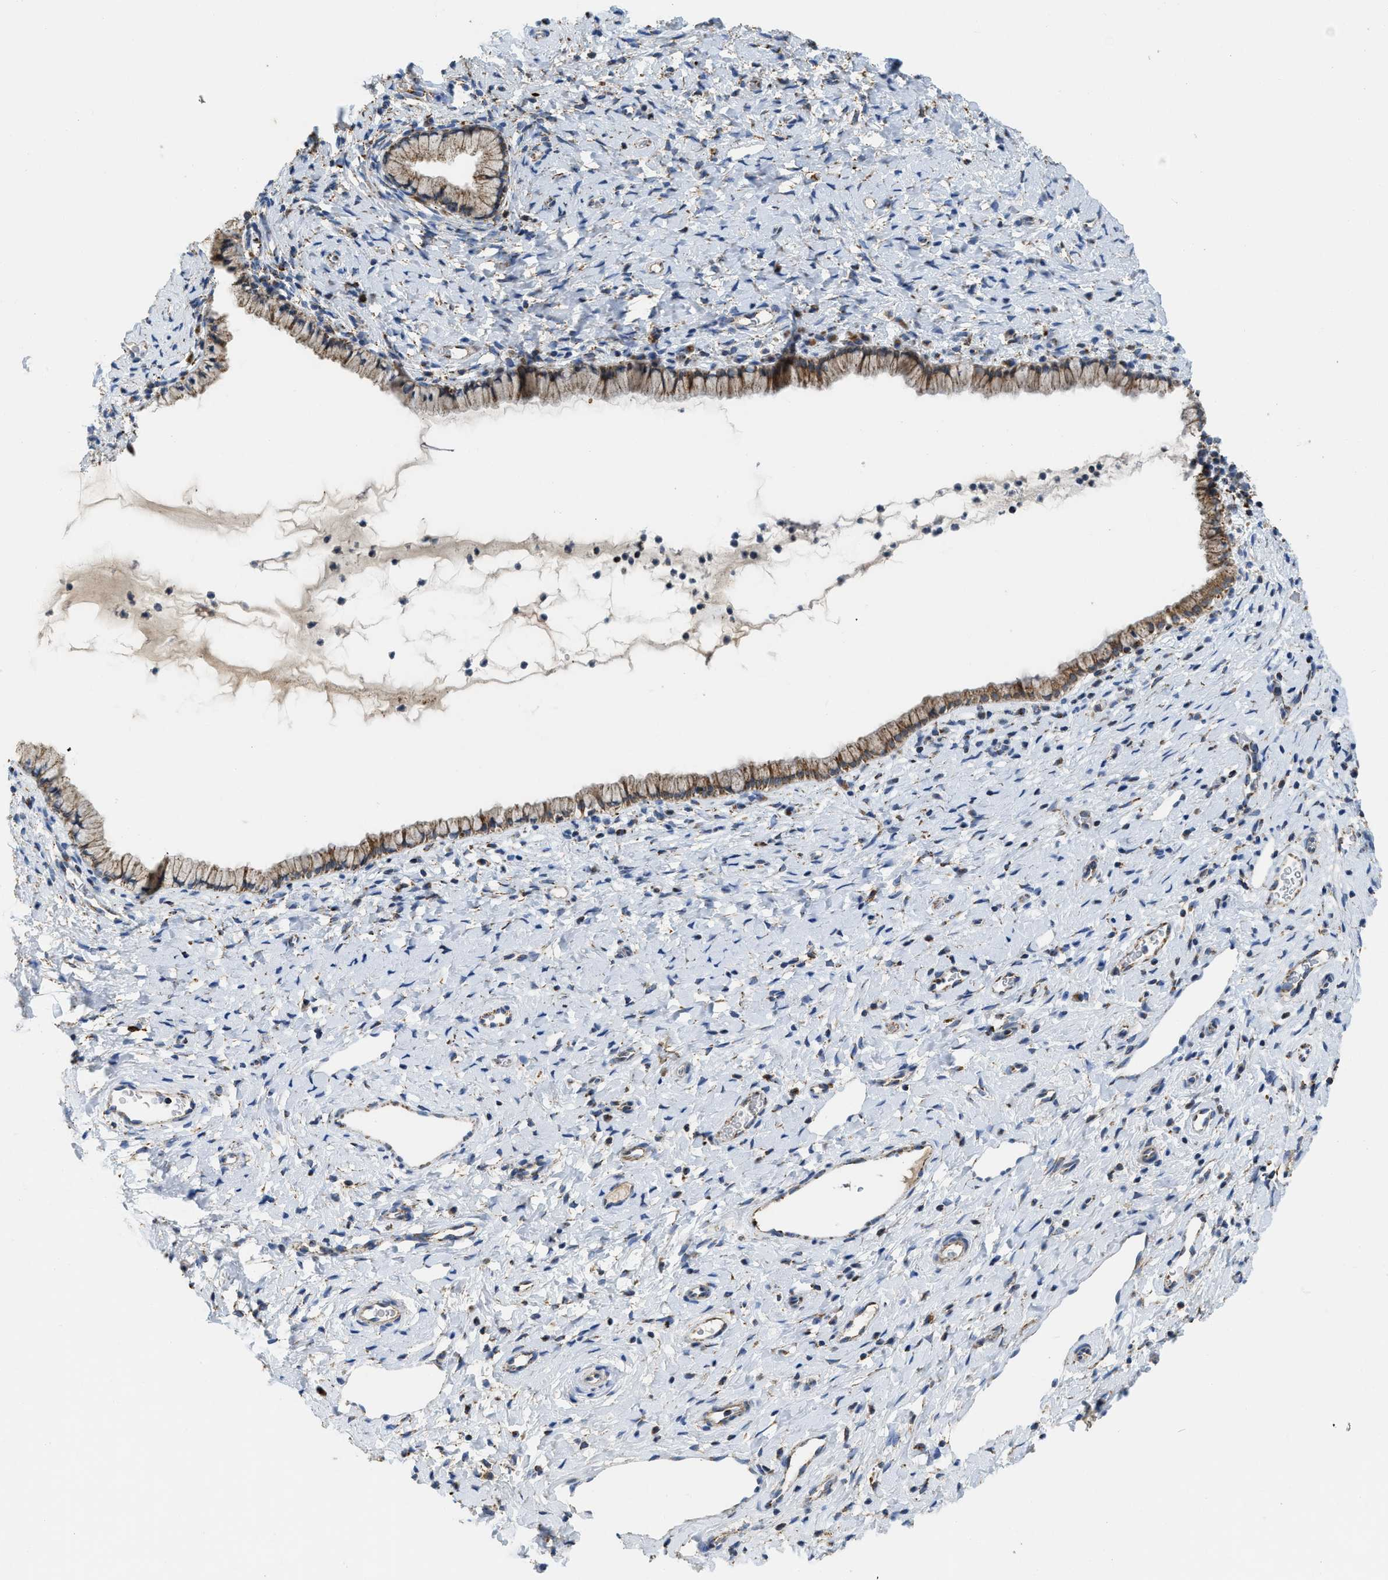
{"staining": {"intensity": "moderate", "quantity": ">75%", "location": "cytoplasmic/membranous"}, "tissue": "cervix", "cell_type": "Glandular cells", "image_type": "normal", "snomed": [{"axis": "morphology", "description": "Normal tissue, NOS"}, {"axis": "topography", "description": "Cervix"}], "caption": "Brown immunohistochemical staining in benign human cervix displays moderate cytoplasmic/membranous expression in approximately >75% of glandular cells. Using DAB (brown) and hematoxylin (blue) stains, captured at high magnification using brightfield microscopy.", "gene": "GATD3", "patient": {"sex": "female", "age": 72}}